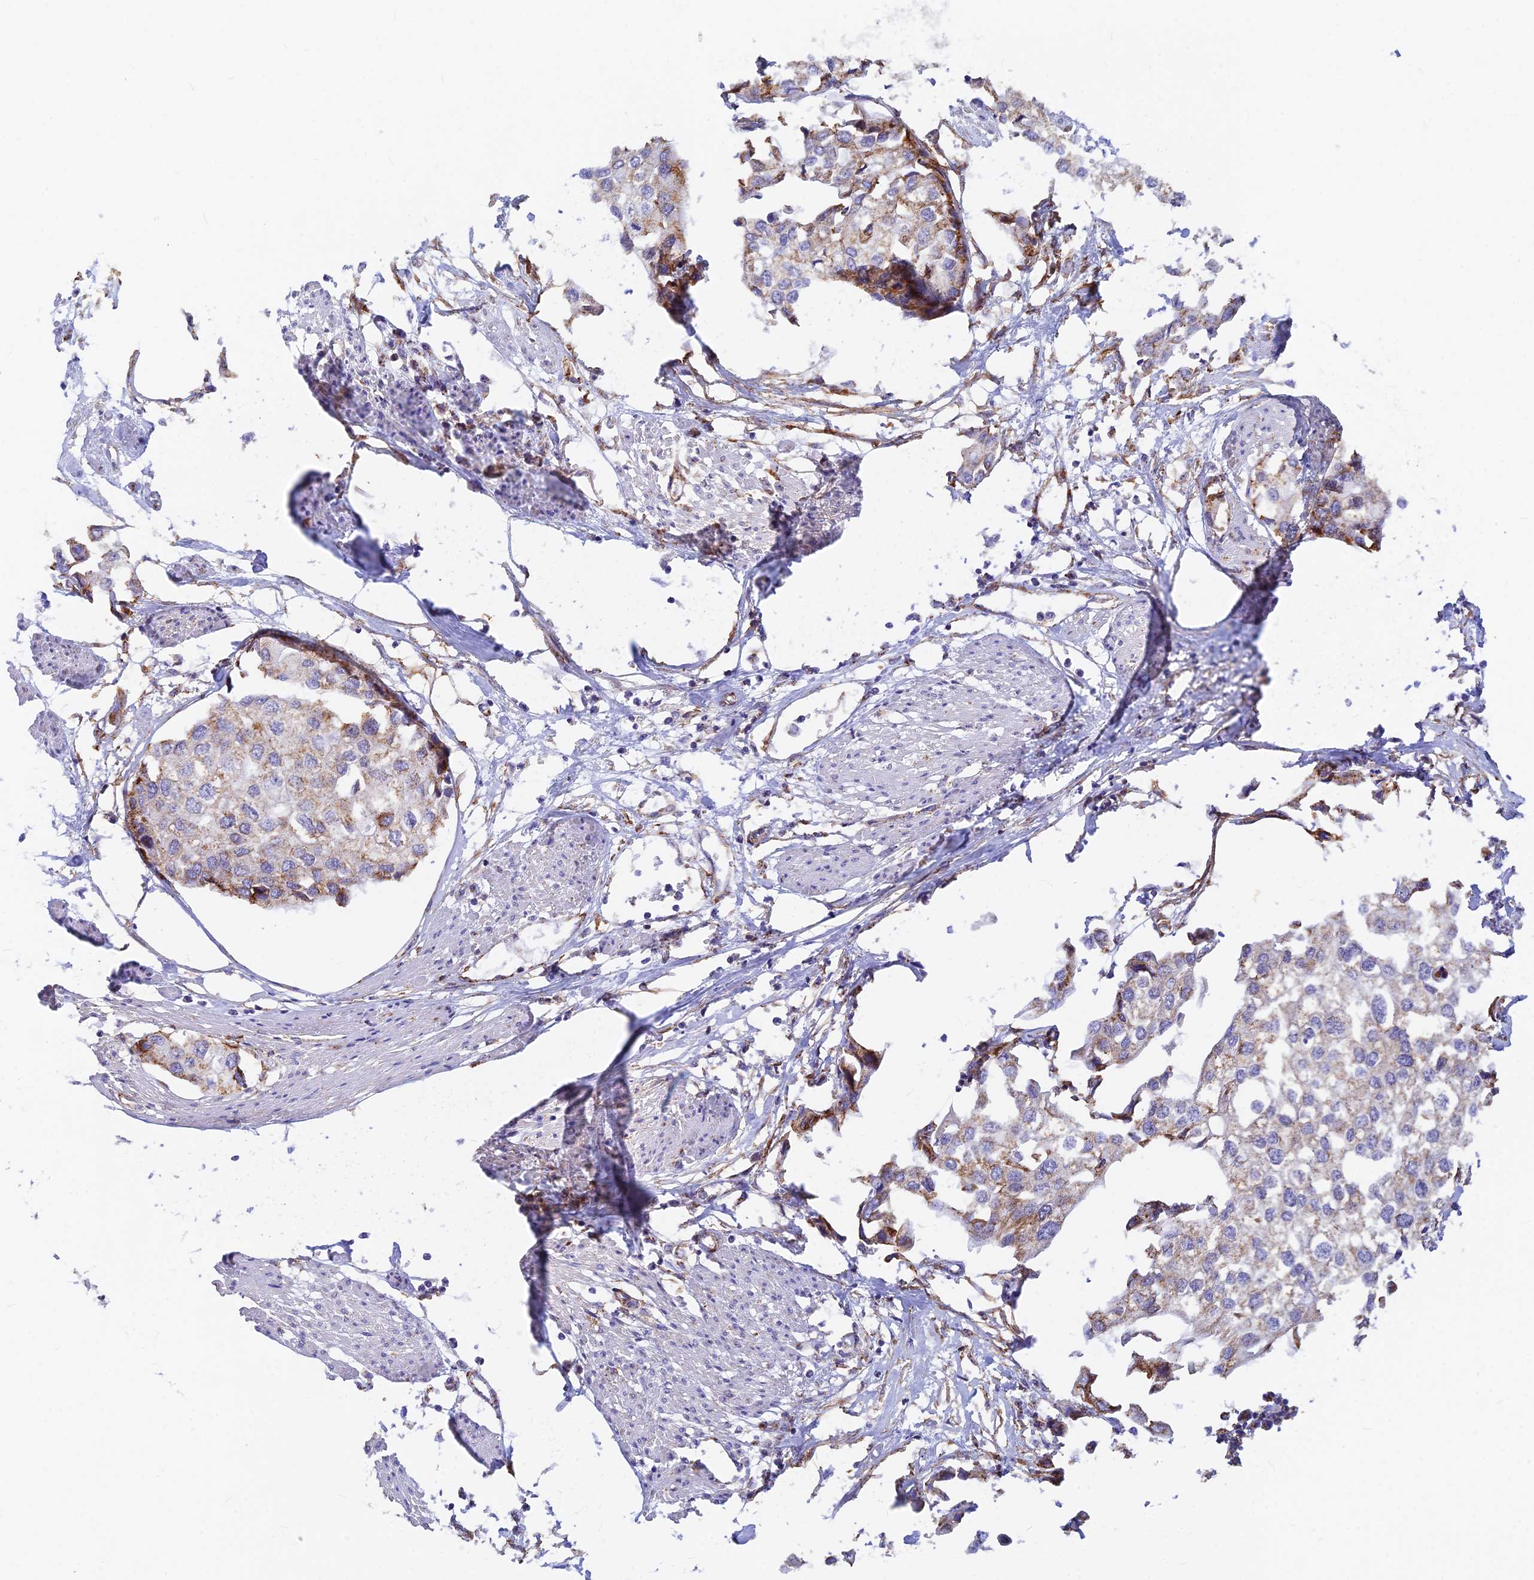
{"staining": {"intensity": "moderate", "quantity": "<25%", "location": "cytoplasmic/membranous"}, "tissue": "urothelial cancer", "cell_type": "Tumor cells", "image_type": "cancer", "snomed": [{"axis": "morphology", "description": "Urothelial carcinoma, High grade"}, {"axis": "topography", "description": "Urinary bladder"}], "caption": "Immunohistochemistry (IHC) micrograph of human high-grade urothelial carcinoma stained for a protein (brown), which reveals low levels of moderate cytoplasmic/membranous staining in about <25% of tumor cells.", "gene": "VSTM2L", "patient": {"sex": "male", "age": 64}}